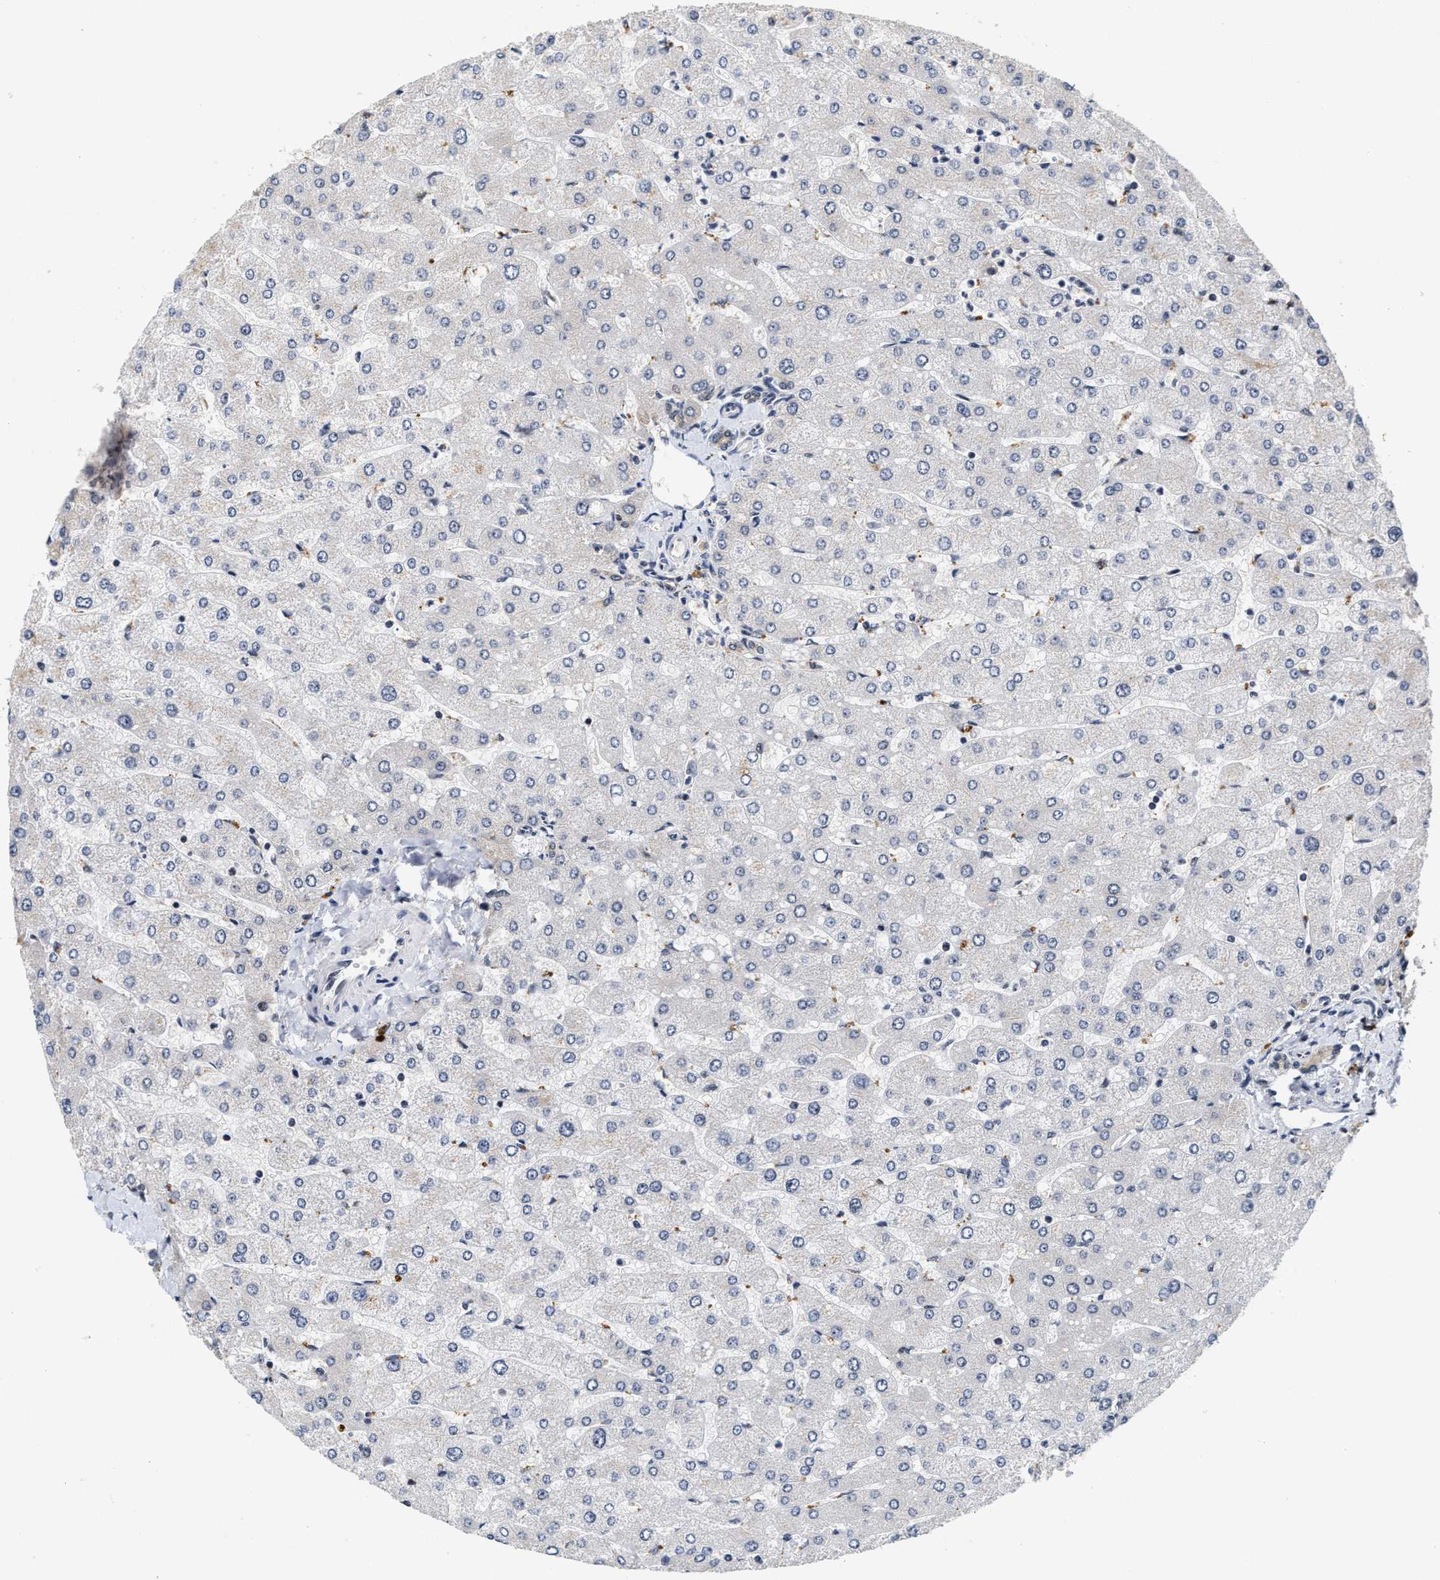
{"staining": {"intensity": "weak", "quantity": ">75%", "location": "cytoplasmic/membranous"}, "tissue": "liver", "cell_type": "Cholangiocytes", "image_type": "normal", "snomed": [{"axis": "morphology", "description": "Normal tissue, NOS"}, {"axis": "topography", "description": "Liver"}], "caption": "The image exhibits a brown stain indicating the presence of a protein in the cytoplasmic/membranous of cholangiocytes in liver.", "gene": "INIP", "patient": {"sex": "male", "age": 55}}